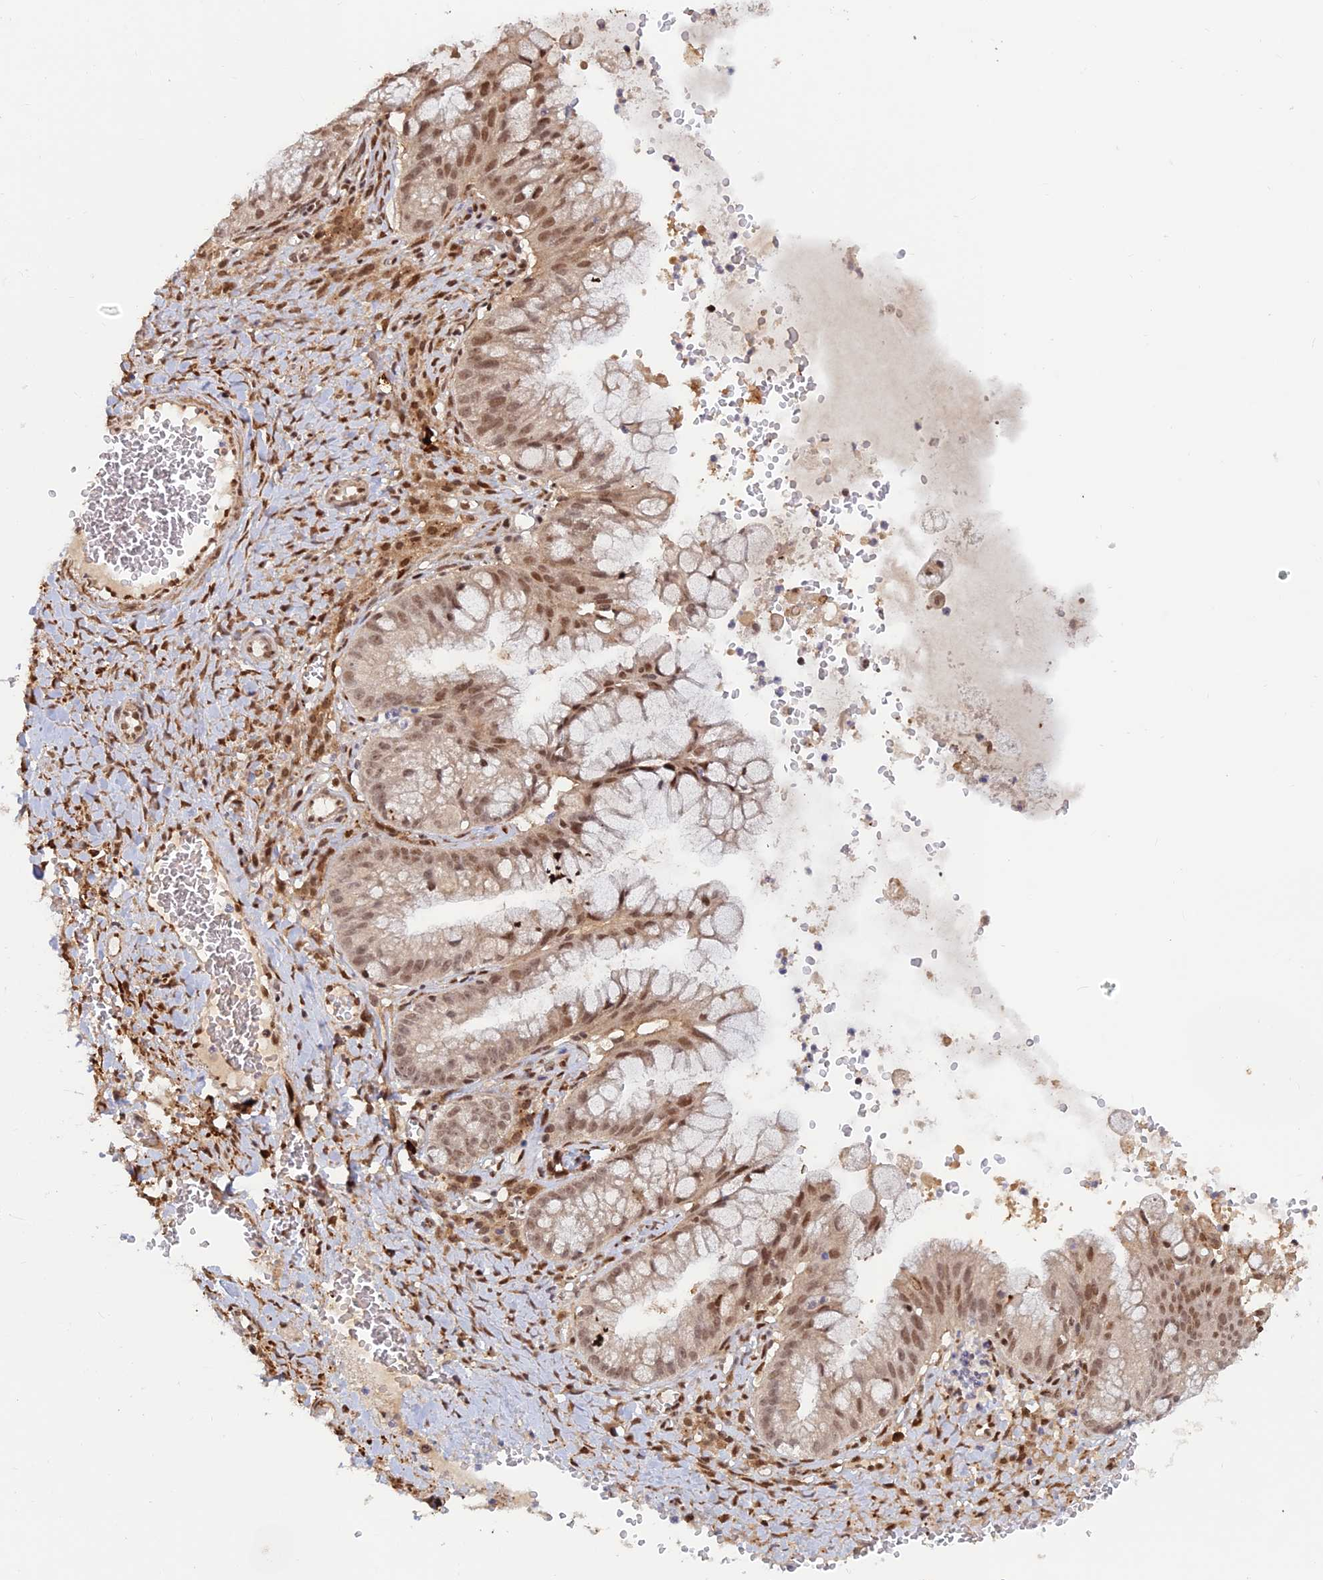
{"staining": {"intensity": "moderate", "quantity": ">75%", "location": "cytoplasmic/membranous,nuclear"}, "tissue": "ovarian cancer", "cell_type": "Tumor cells", "image_type": "cancer", "snomed": [{"axis": "morphology", "description": "Cystadenocarcinoma, mucinous, NOS"}, {"axis": "topography", "description": "Ovary"}], "caption": "The photomicrograph displays staining of ovarian cancer (mucinous cystadenocarcinoma), revealing moderate cytoplasmic/membranous and nuclear protein staining (brown color) within tumor cells.", "gene": "ZNF565", "patient": {"sex": "female", "age": 70}}